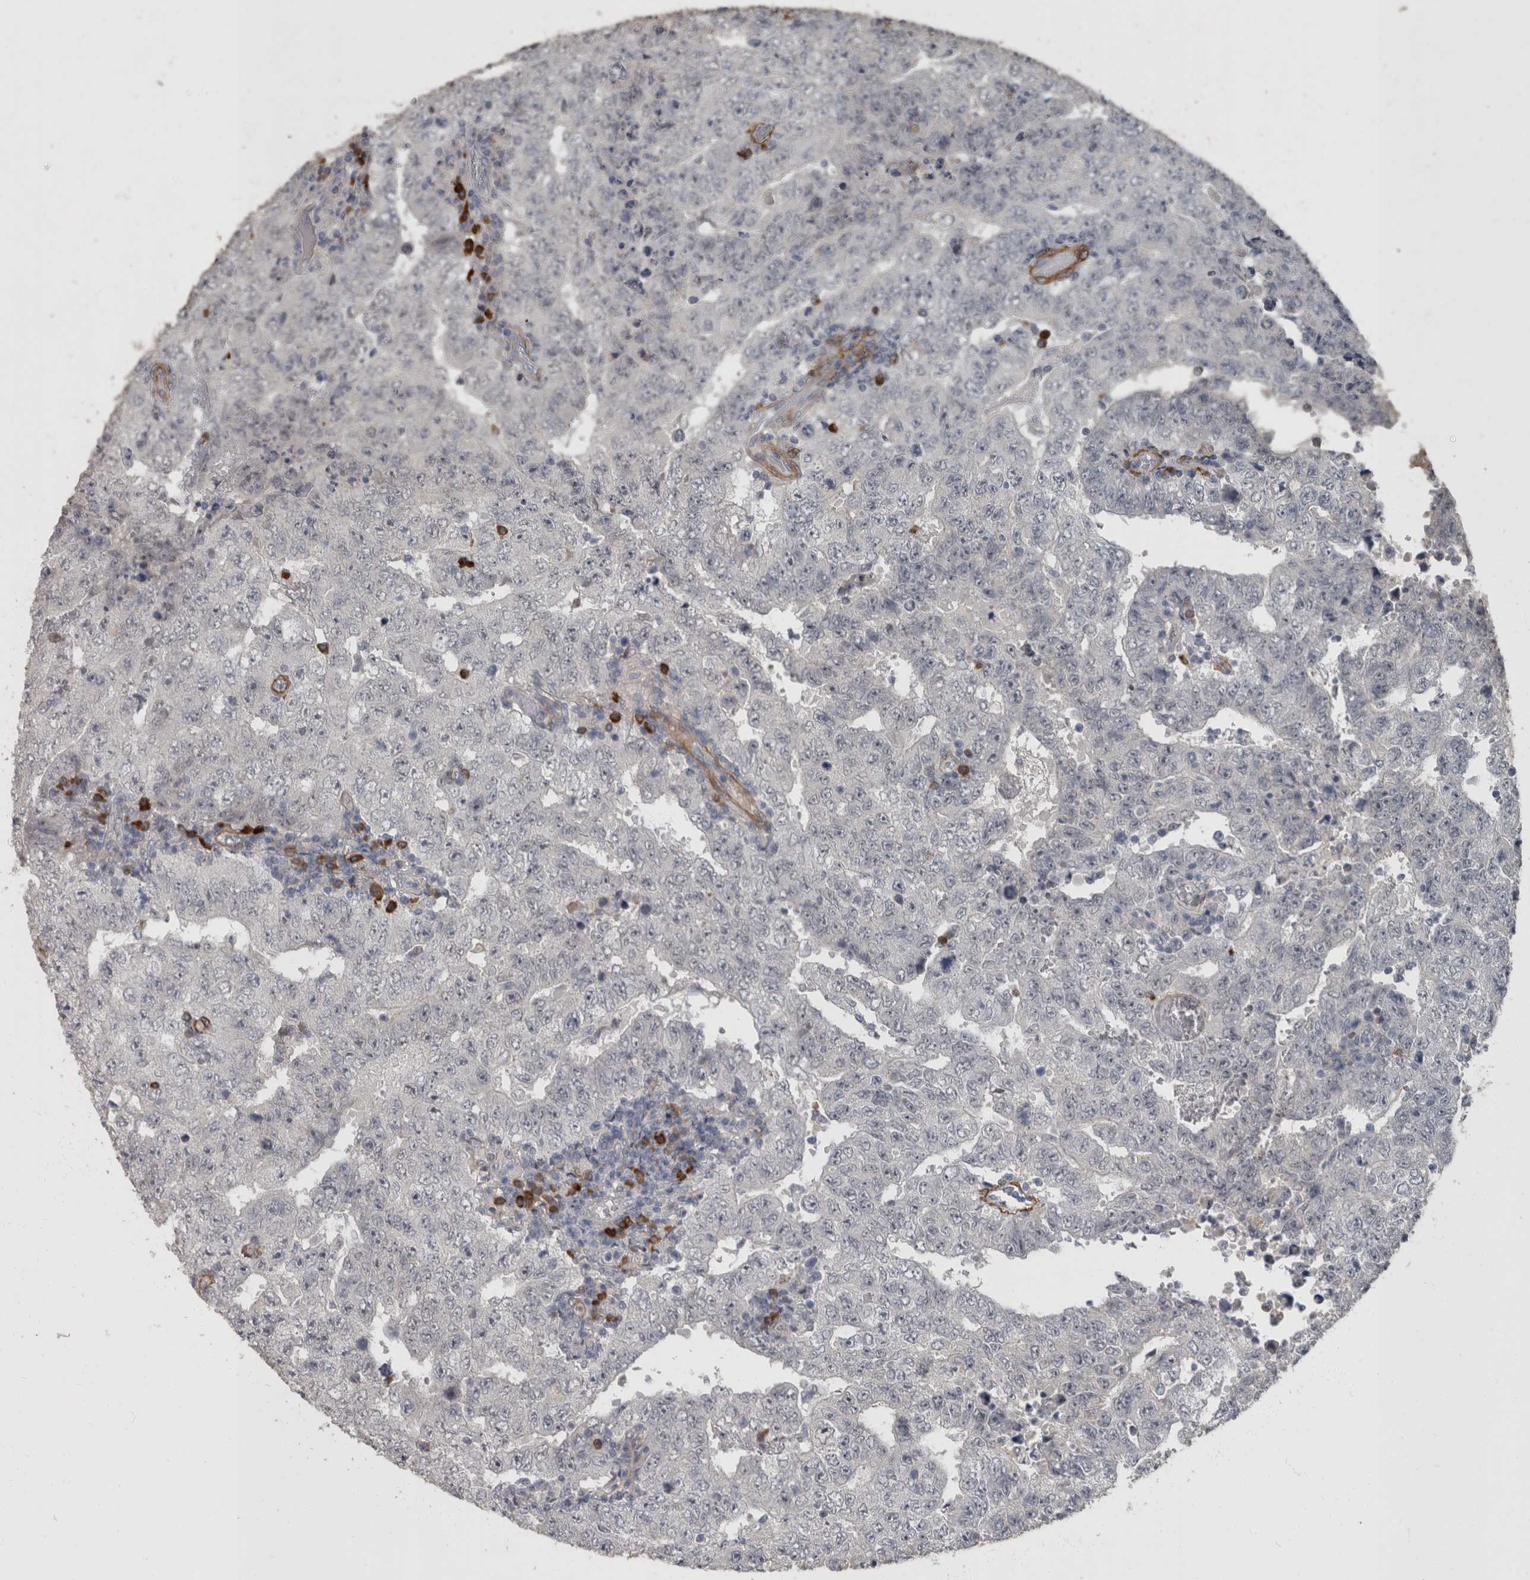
{"staining": {"intensity": "negative", "quantity": "none", "location": "none"}, "tissue": "testis cancer", "cell_type": "Tumor cells", "image_type": "cancer", "snomed": [{"axis": "morphology", "description": "Carcinoma, Embryonal, NOS"}, {"axis": "topography", "description": "Testis"}], "caption": "A micrograph of testis embryonal carcinoma stained for a protein exhibits no brown staining in tumor cells. (Brightfield microscopy of DAB immunohistochemistry at high magnification).", "gene": "MASTL", "patient": {"sex": "male", "age": 26}}